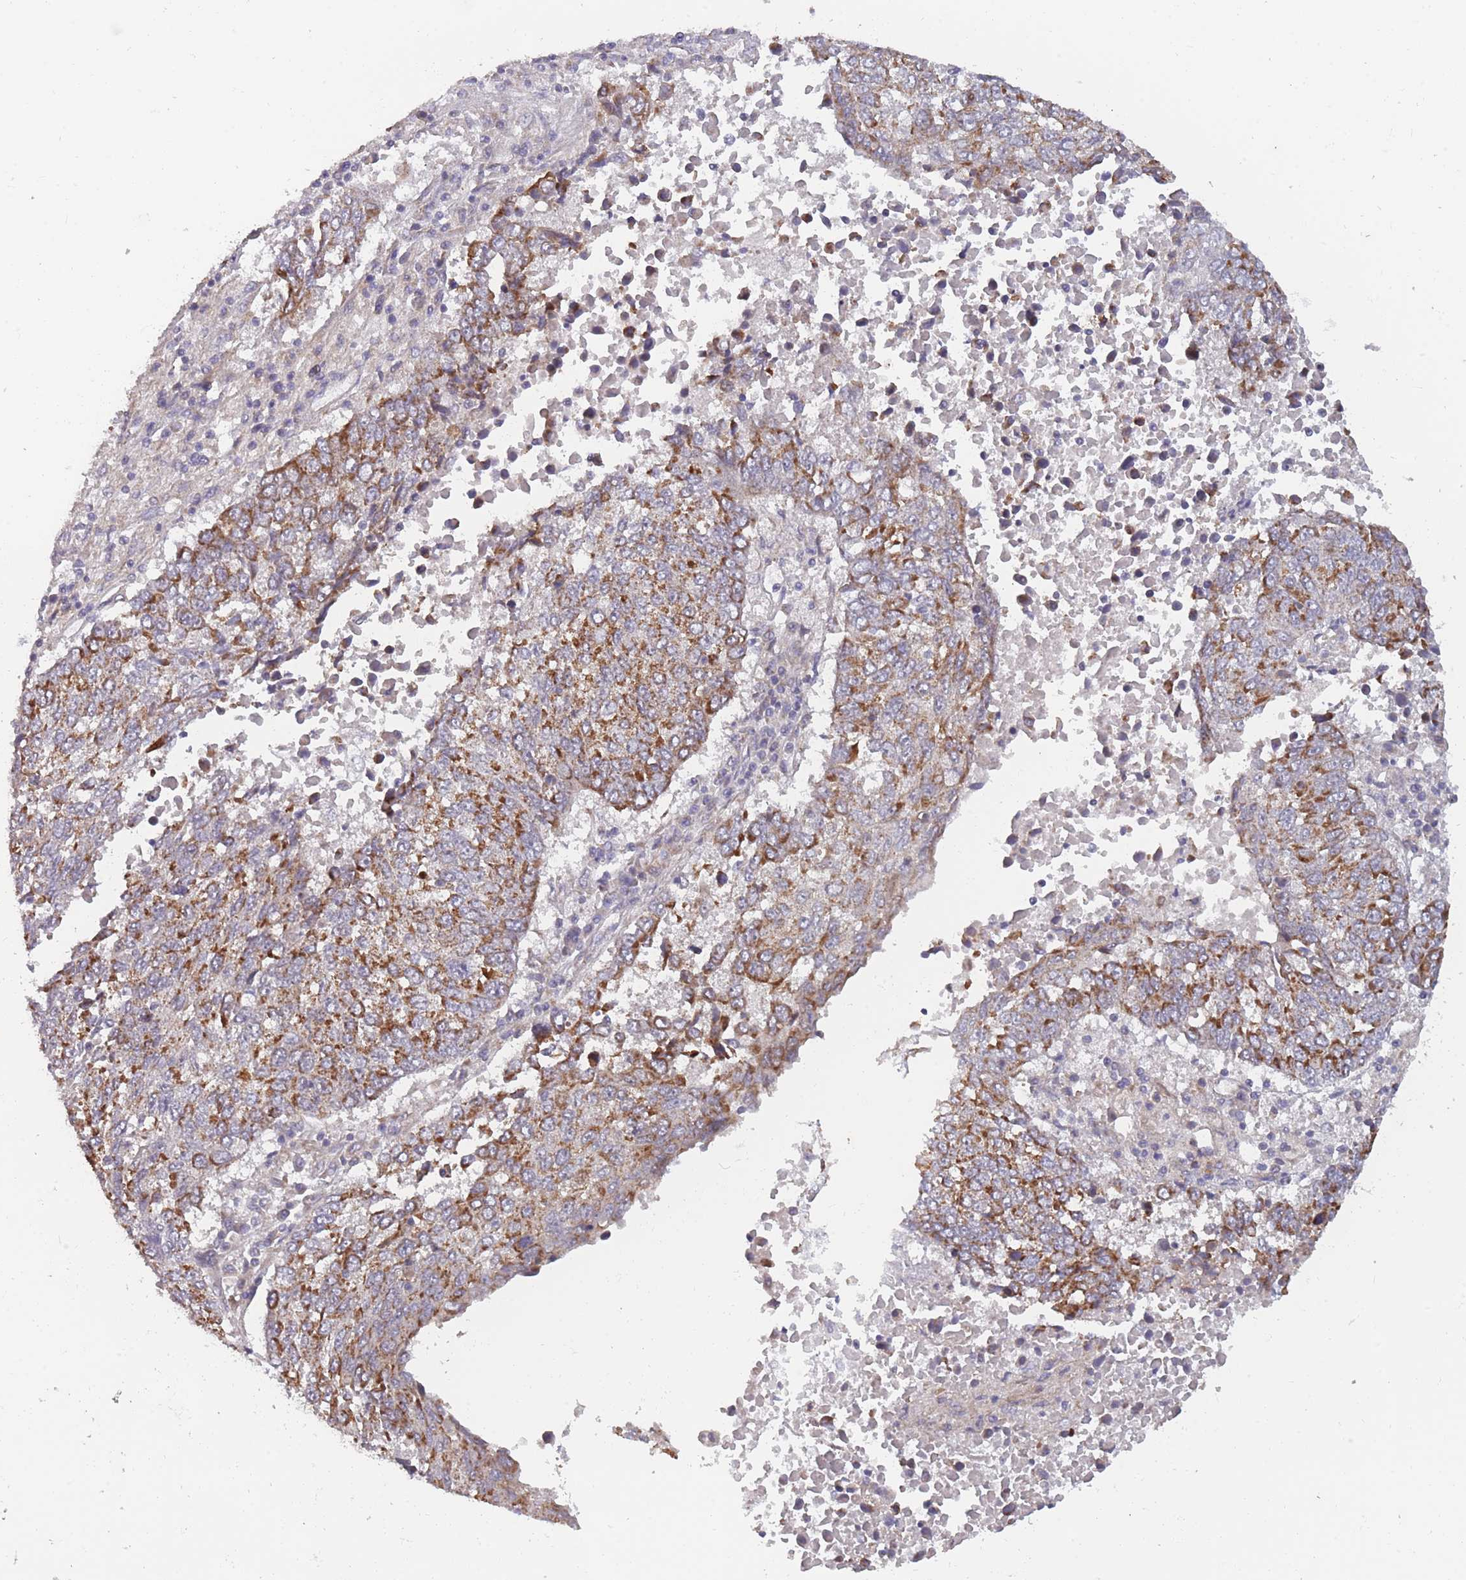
{"staining": {"intensity": "strong", "quantity": ">75%", "location": "cytoplasmic/membranous"}, "tissue": "lung cancer", "cell_type": "Tumor cells", "image_type": "cancer", "snomed": [{"axis": "morphology", "description": "Squamous cell carcinoma, NOS"}, {"axis": "topography", "description": "Lung"}], "caption": "Protein expression analysis of human lung squamous cell carcinoma reveals strong cytoplasmic/membranous expression in about >75% of tumor cells.", "gene": "MRPS18C", "patient": {"sex": "male", "age": 73}}